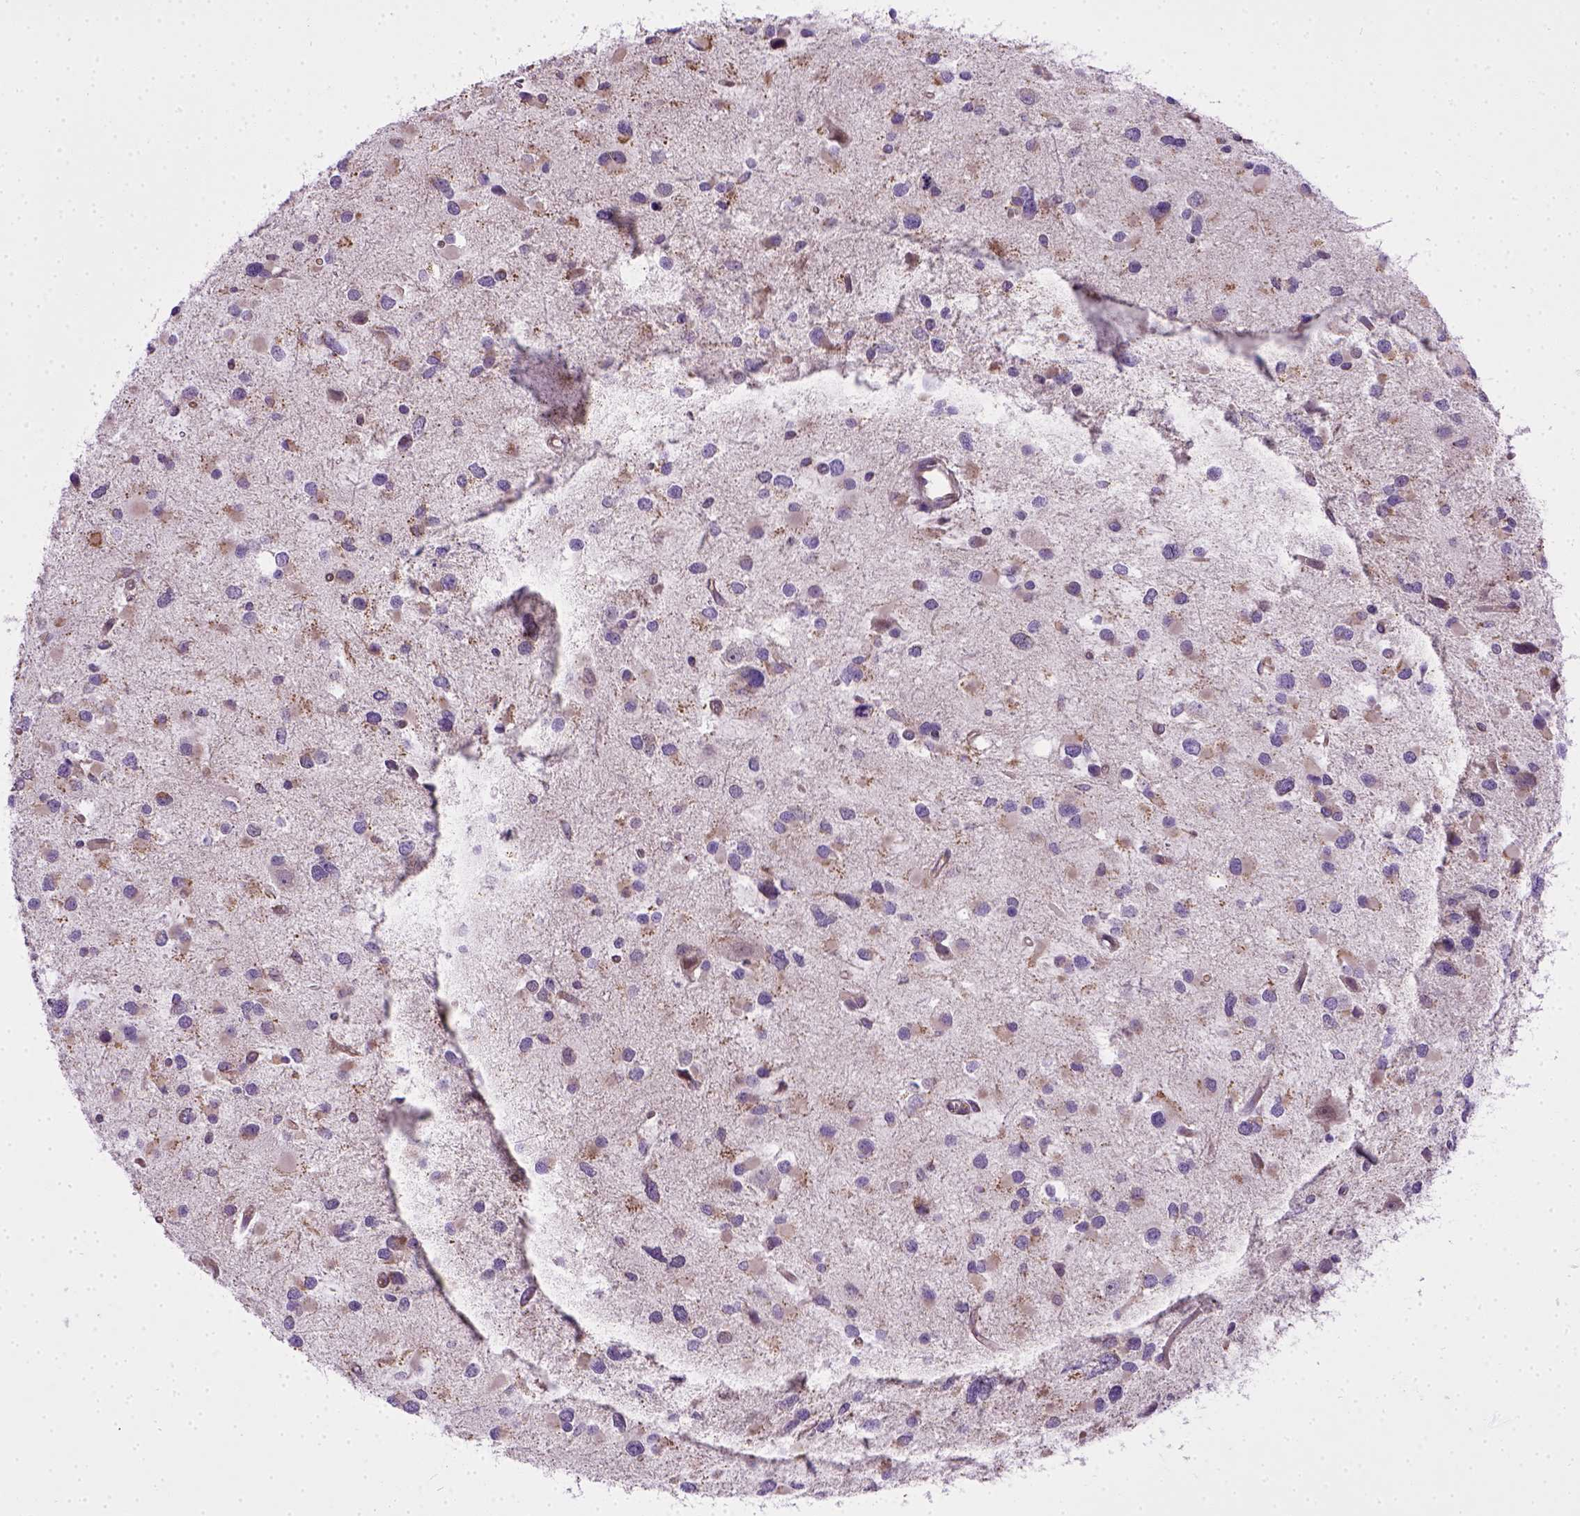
{"staining": {"intensity": "weak", "quantity": "25%-75%", "location": "cytoplasmic/membranous"}, "tissue": "glioma", "cell_type": "Tumor cells", "image_type": "cancer", "snomed": [{"axis": "morphology", "description": "Glioma, malignant, Low grade"}, {"axis": "topography", "description": "Brain"}], "caption": "Immunohistochemistry (IHC) of human malignant low-grade glioma reveals low levels of weak cytoplasmic/membranous staining in about 25%-75% of tumor cells.", "gene": "ENG", "patient": {"sex": "female", "age": 32}}